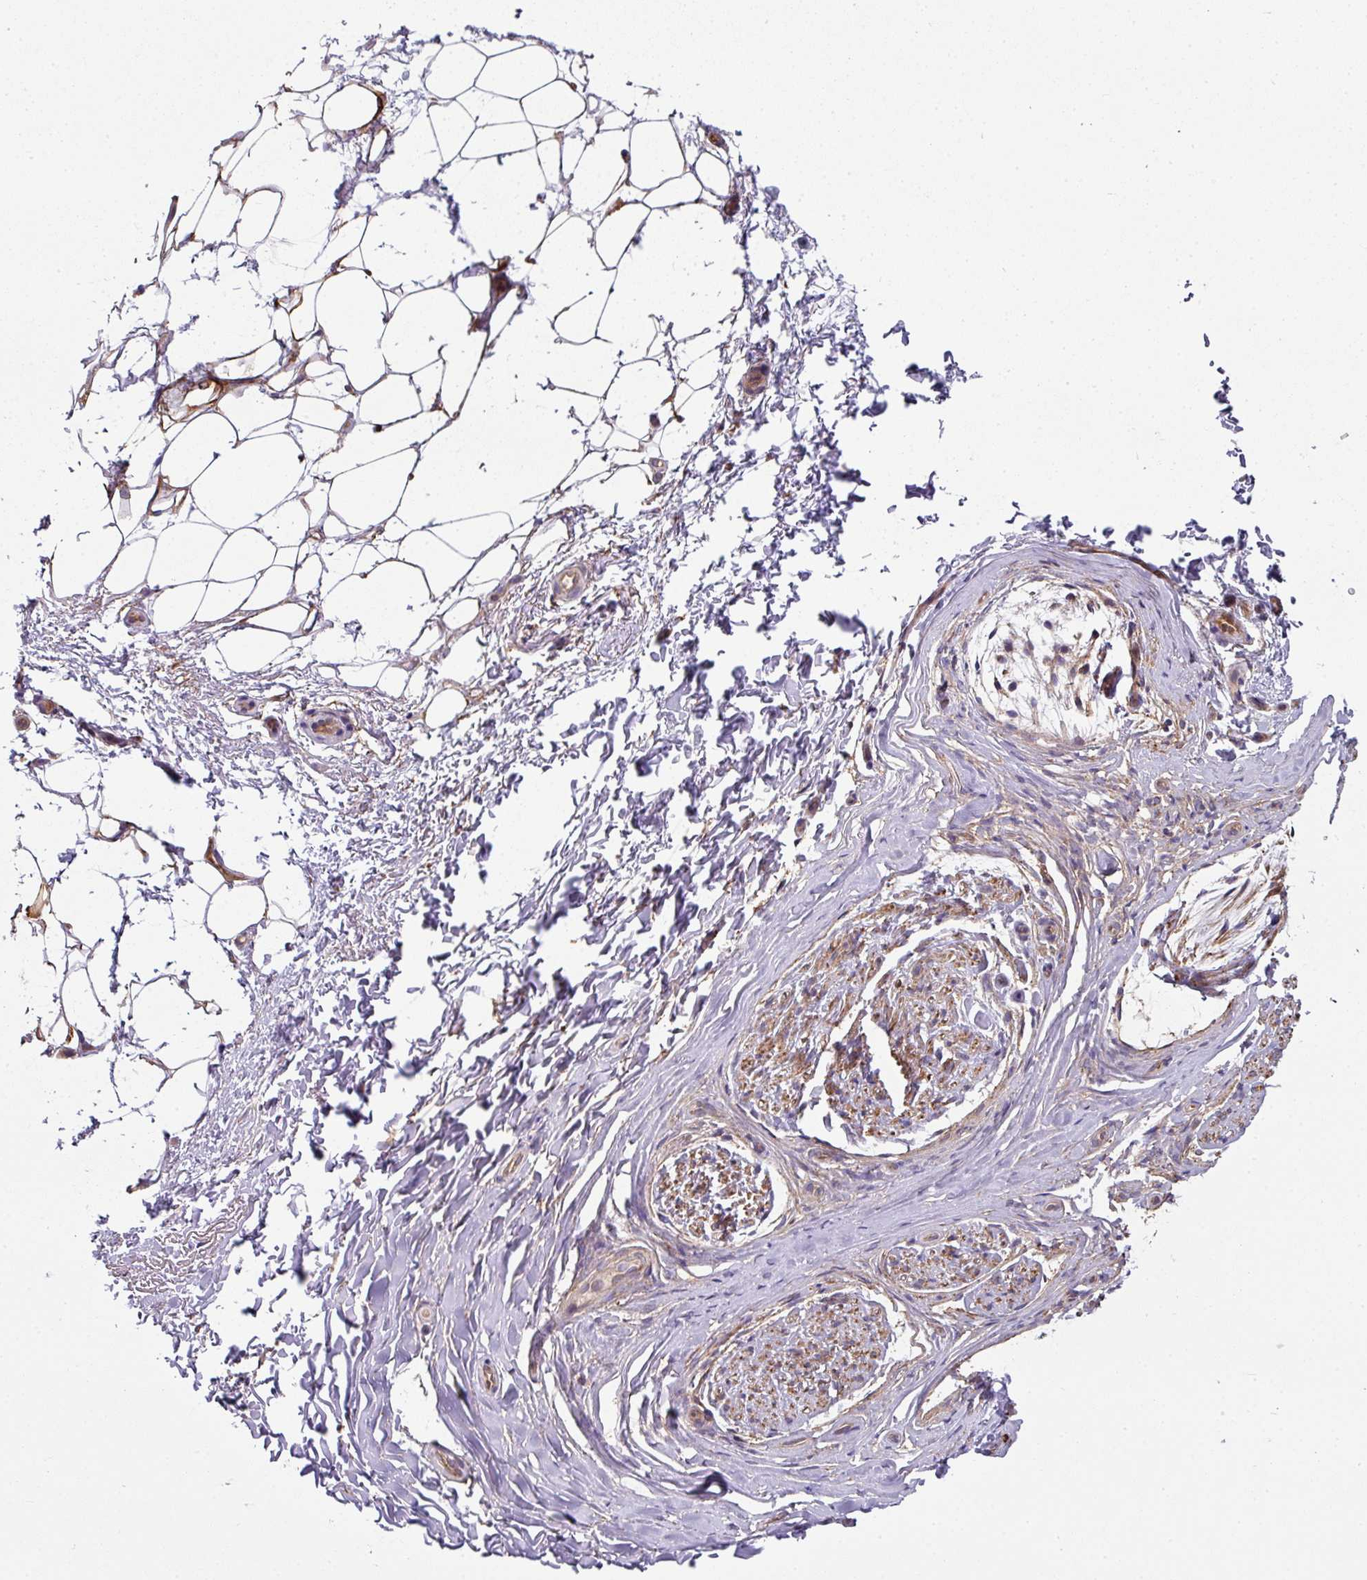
{"staining": {"intensity": "moderate", "quantity": ">75%", "location": "cytoplasmic/membranous"}, "tissue": "adipose tissue", "cell_type": "Adipocytes", "image_type": "normal", "snomed": [{"axis": "morphology", "description": "Normal tissue, NOS"}, {"axis": "topography", "description": "Peripheral nerve tissue"}], "caption": "A medium amount of moderate cytoplasmic/membranous positivity is present in approximately >75% of adipocytes in unremarkable adipose tissue.", "gene": "FAT4", "patient": {"sex": "female", "age": 61}}